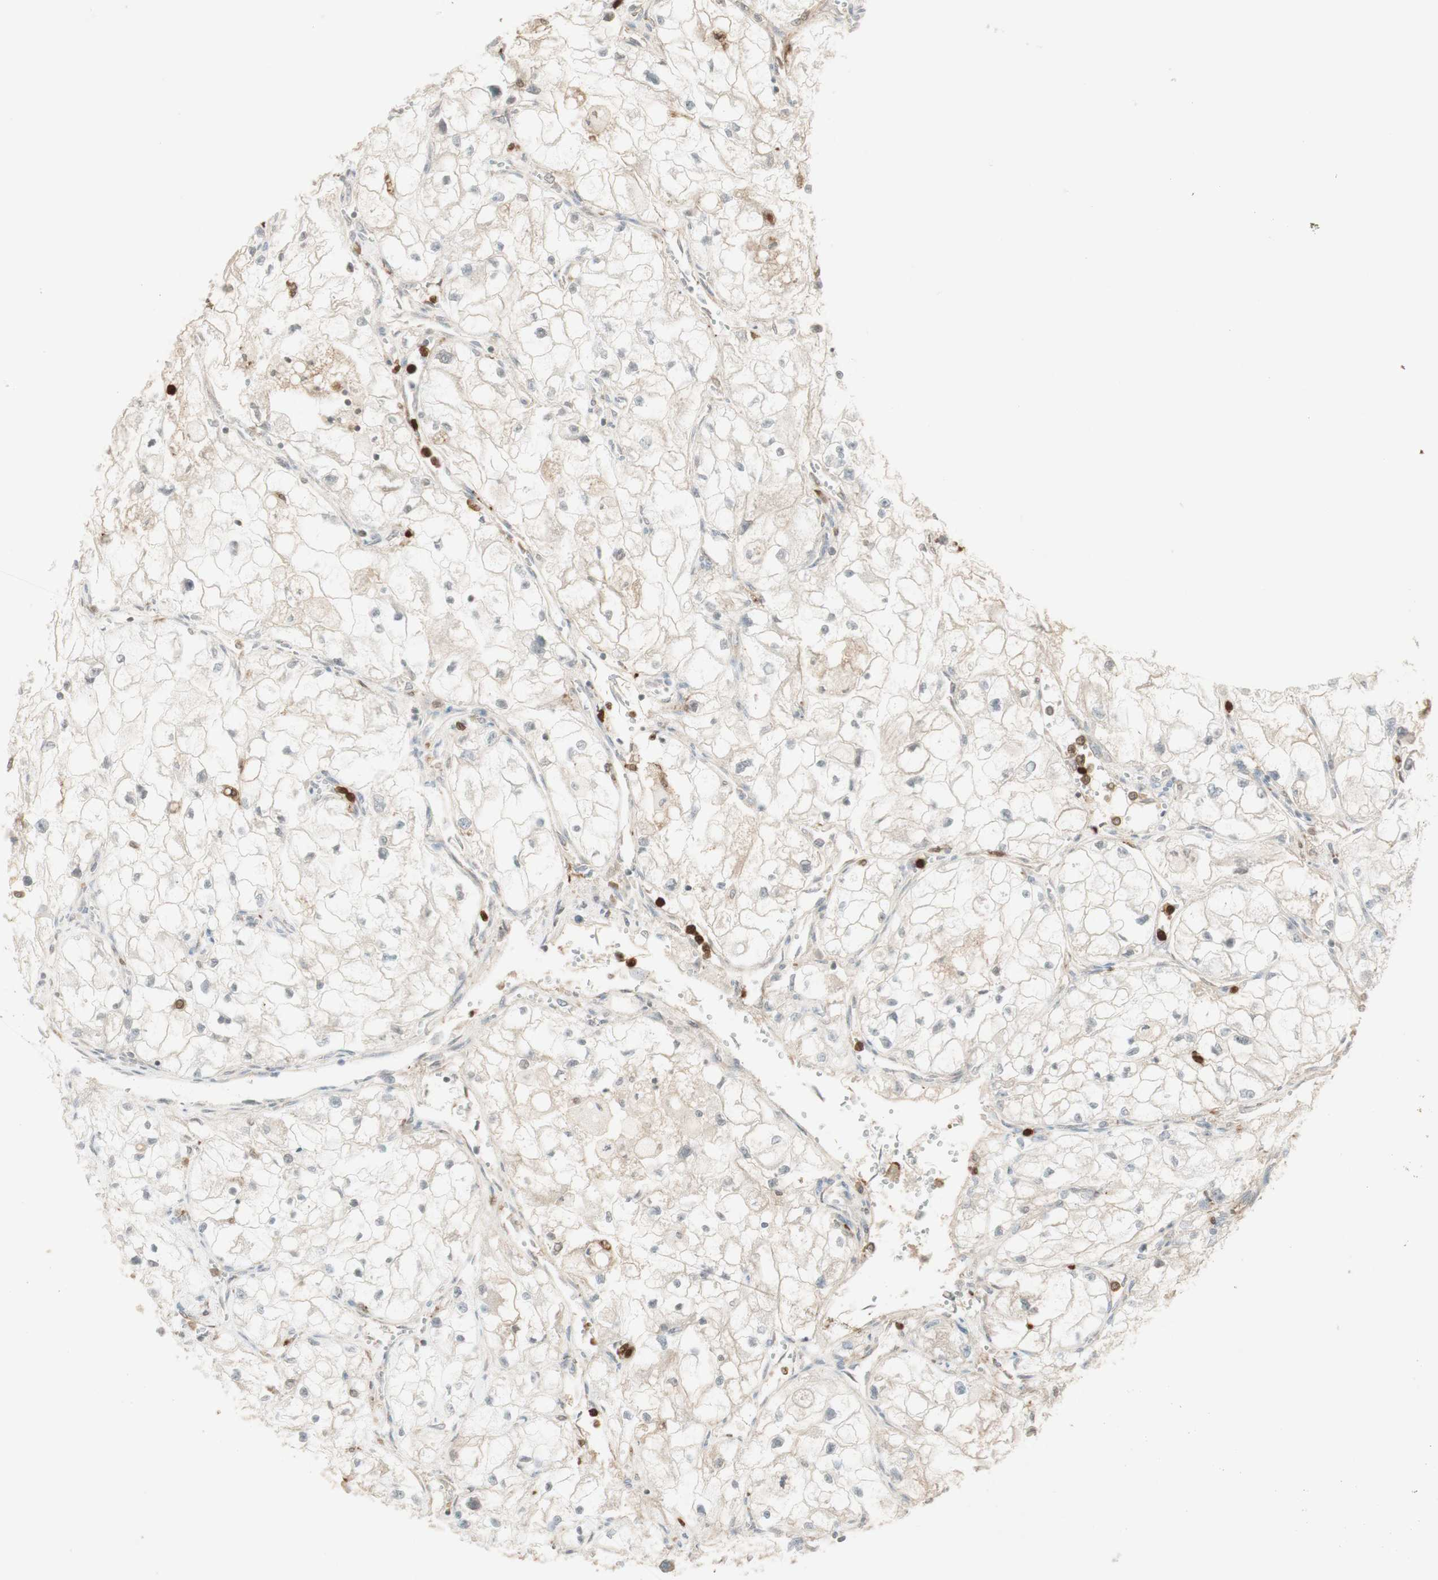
{"staining": {"intensity": "negative", "quantity": "none", "location": "none"}, "tissue": "renal cancer", "cell_type": "Tumor cells", "image_type": "cancer", "snomed": [{"axis": "morphology", "description": "Adenocarcinoma, NOS"}, {"axis": "topography", "description": "Kidney"}], "caption": "The immunohistochemistry (IHC) image has no significant expression in tumor cells of renal cancer (adenocarcinoma) tissue.", "gene": "NID1", "patient": {"sex": "female", "age": 70}}